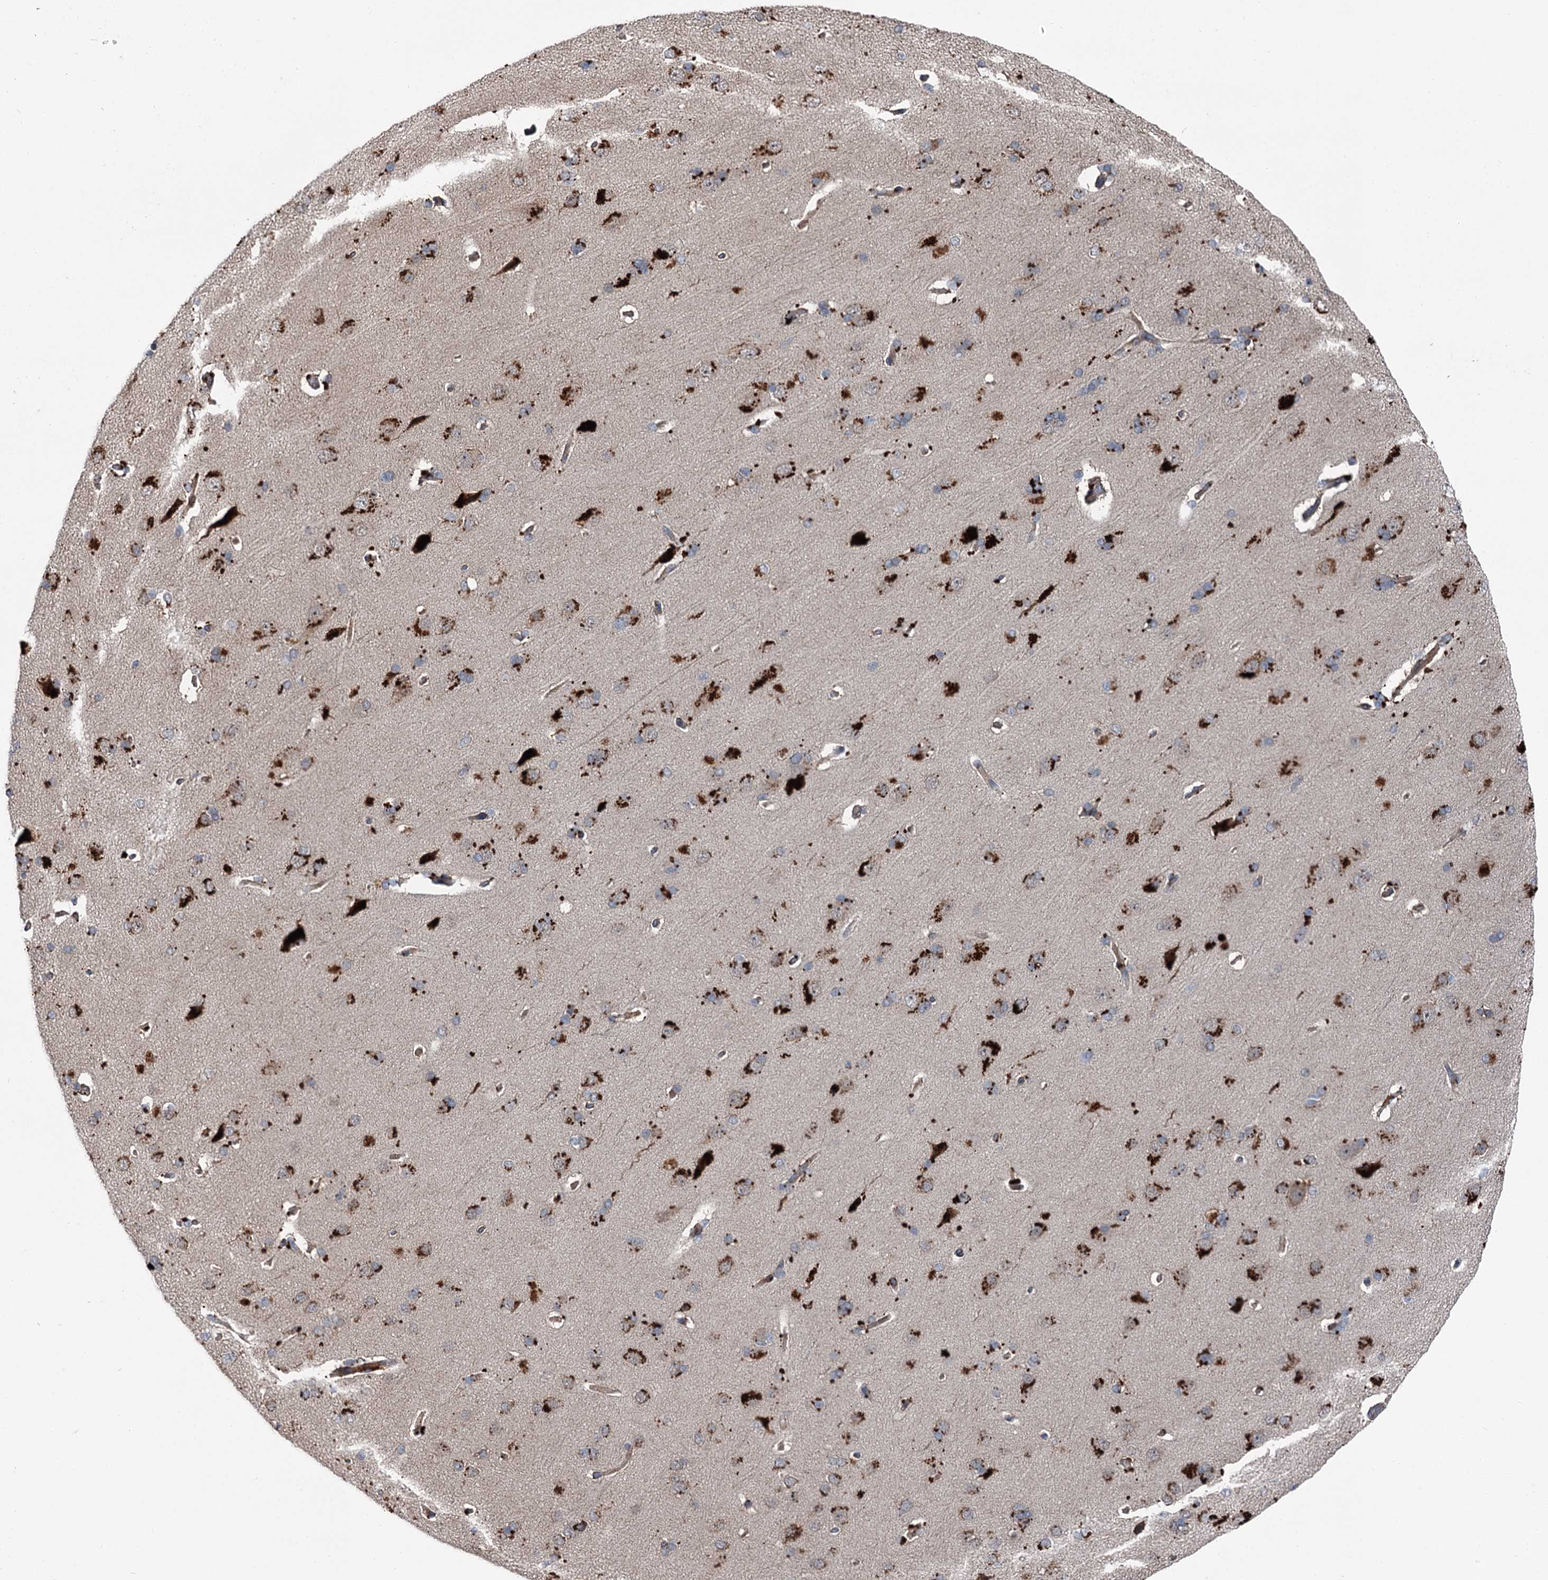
{"staining": {"intensity": "negative", "quantity": "none", "location": "none"}, "tissue": "cerebral cortex", "cell_type": "Endothelial cells", "image_type": "normal", "snomed": [{"axis": "morphology", "description": "Normal tissue, NOS"}, {"axis": "topography", "description": "Cerebral cortex"}], "caption": "DAB (3,3'-diaminobenzidine) immunohistochemical staining of unremarkable cerebral cortex exhibits no significant positivity in endothelial cells.", "gene": "POLR1D", "patient": {"sex": "male", "age": 62}}